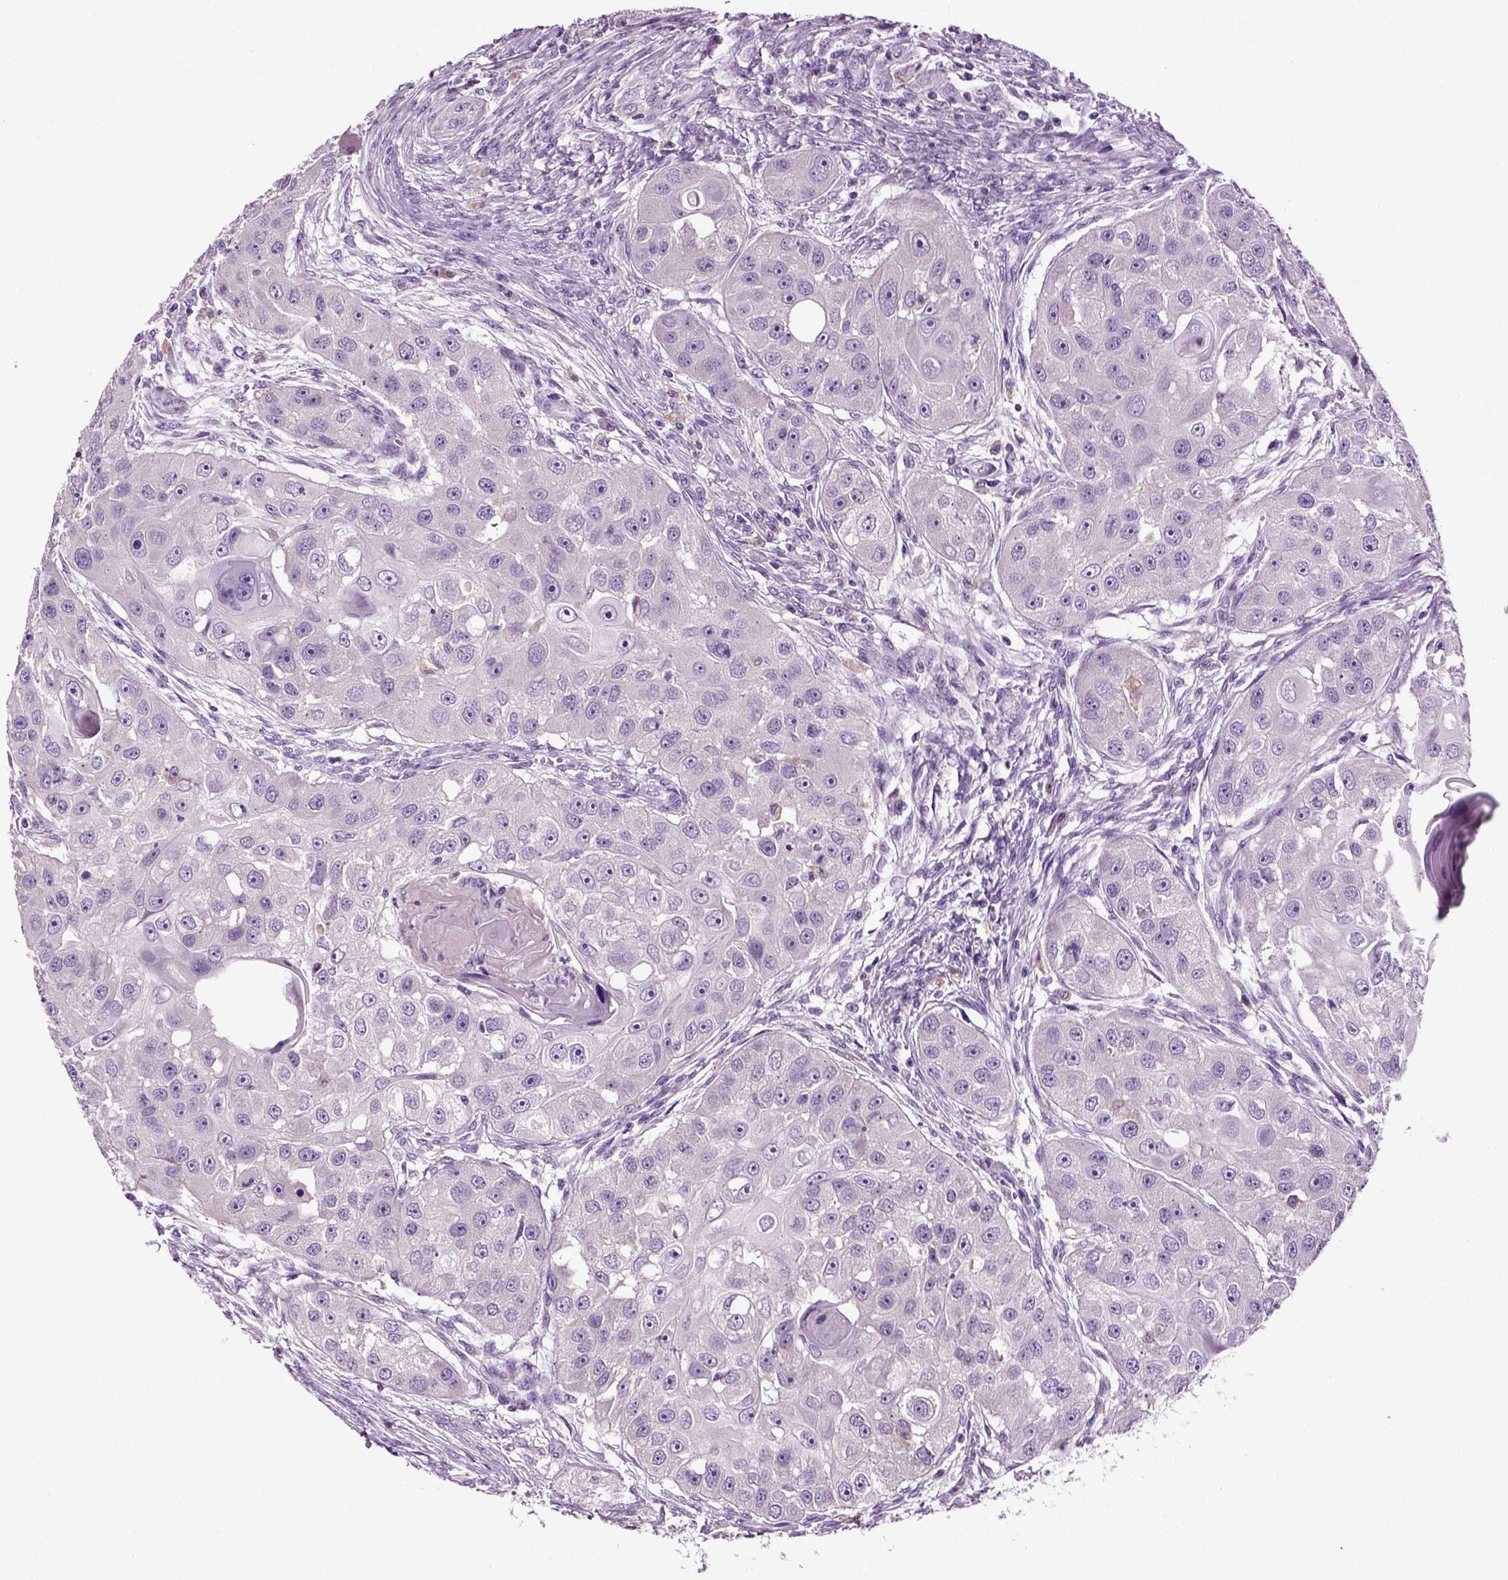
{"staining": {"intensity": "negative", "quantity": "none", "location": "none"}, "tissue": "head and neck cancer", "cell_type": "Tumor cells", "image_type": "cancer", "snomed": [{"axis": "morphology", "description": "Squamous cell carcinoma, NOS"}, {"axis": "topography", "description": "Head-Neck"}], "caption": "Image shows no protein positivity in tumor cells of head and neck cancer (squamous cell carcinoma) tissue. (DAB (3,3'-diaminobenzidine) immunohistochemistry with hematoxylin counter stain).", "gene": "DNAH10", "patient": {"sex": "male", "age": 51}}